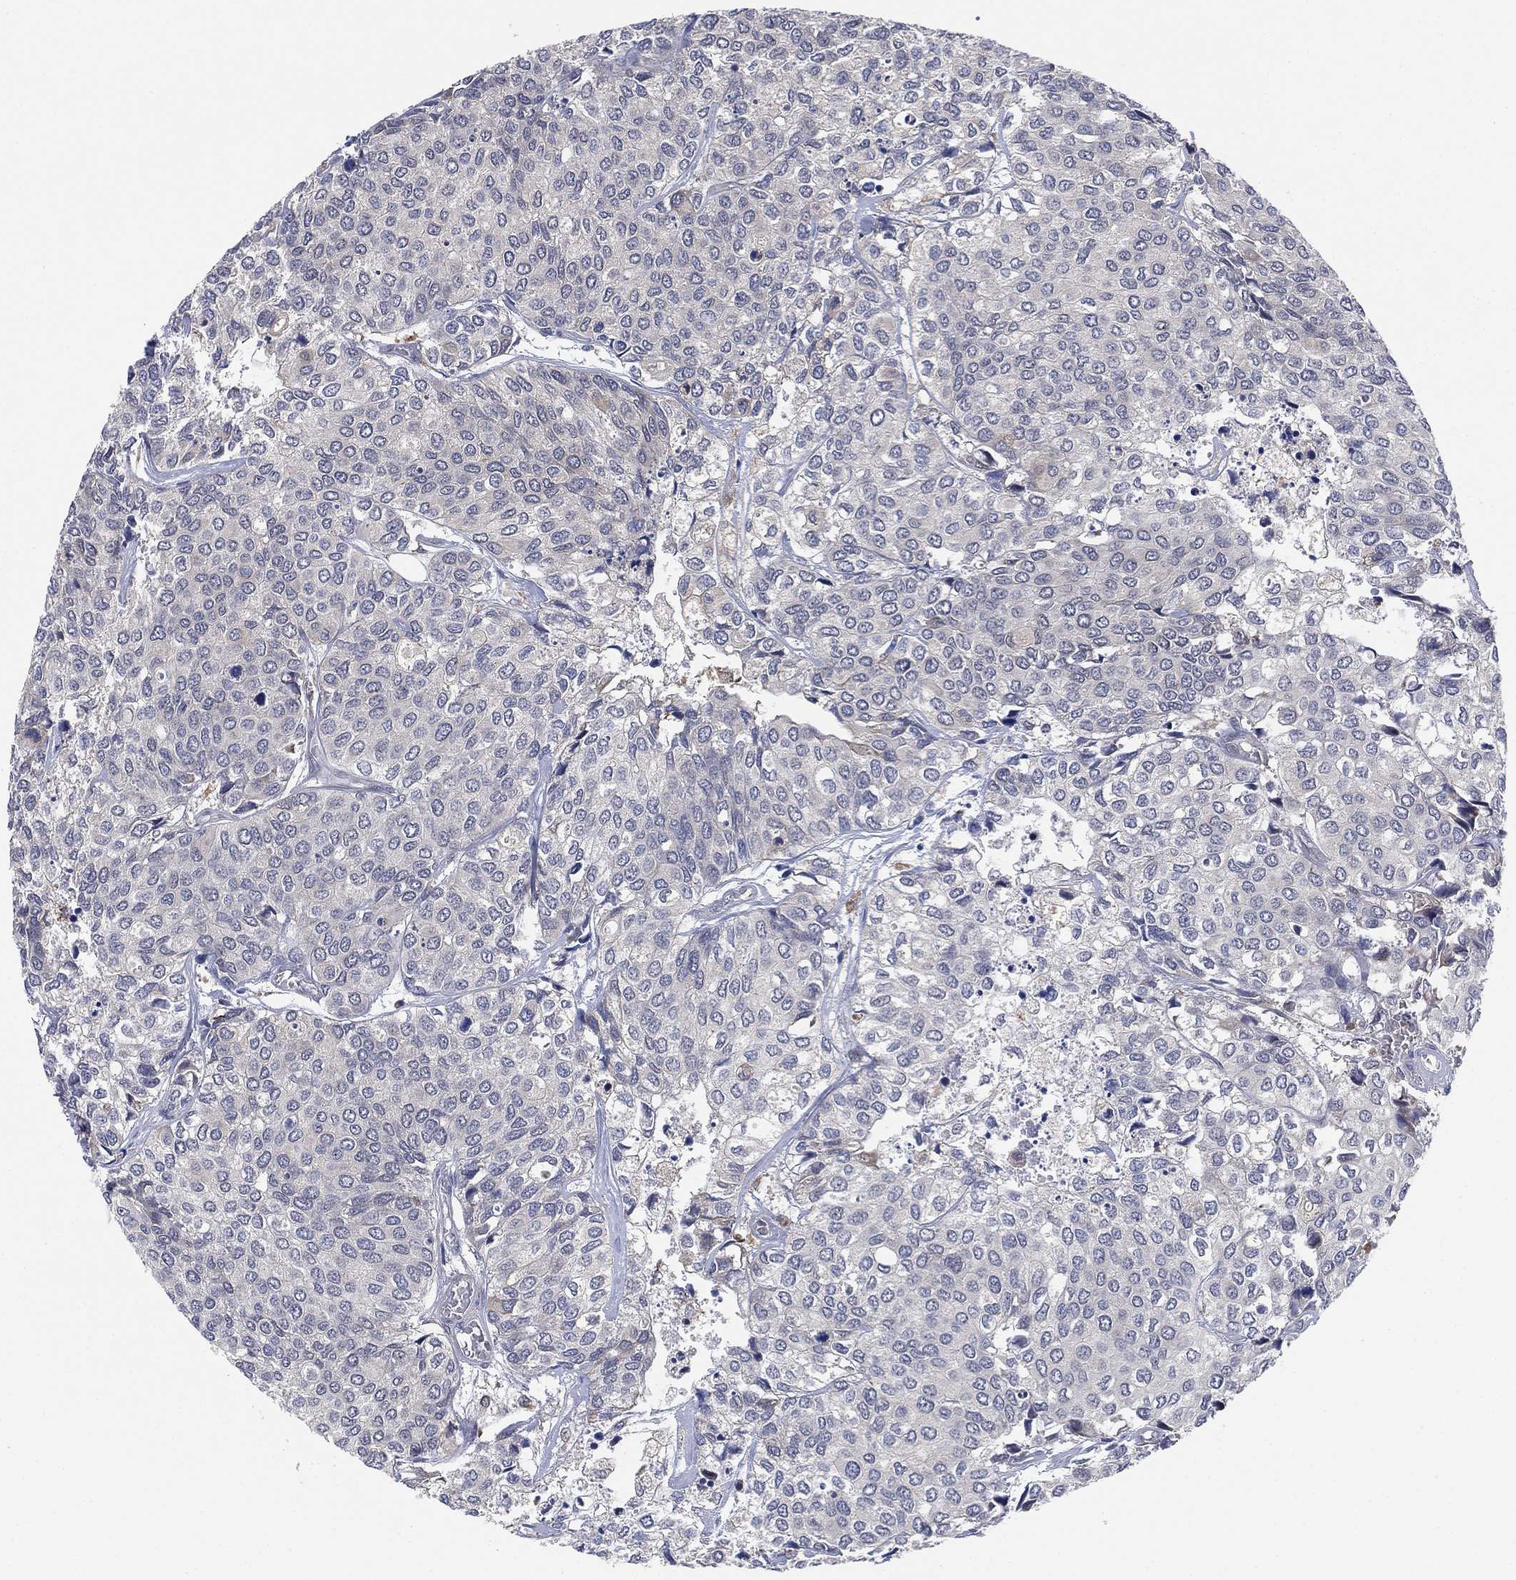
{"staining": {"intensity": "negative", "quantity": "none", "location": "none"}, "tissue": "urothelial cancer", "cell_type": "Tumor cells", "image_type": "cancer", "snomed": [{"axis": "morphology", "description": "Urothelial carcinoma, High grade"}, {"axis": "topography", "description": "Urinary bladder"}], "caption": "The histopathology image shows no staining of tumor cells in urothelial cancer.", "gene": "FES", "patient": {"sex": "male", "age": 73}}